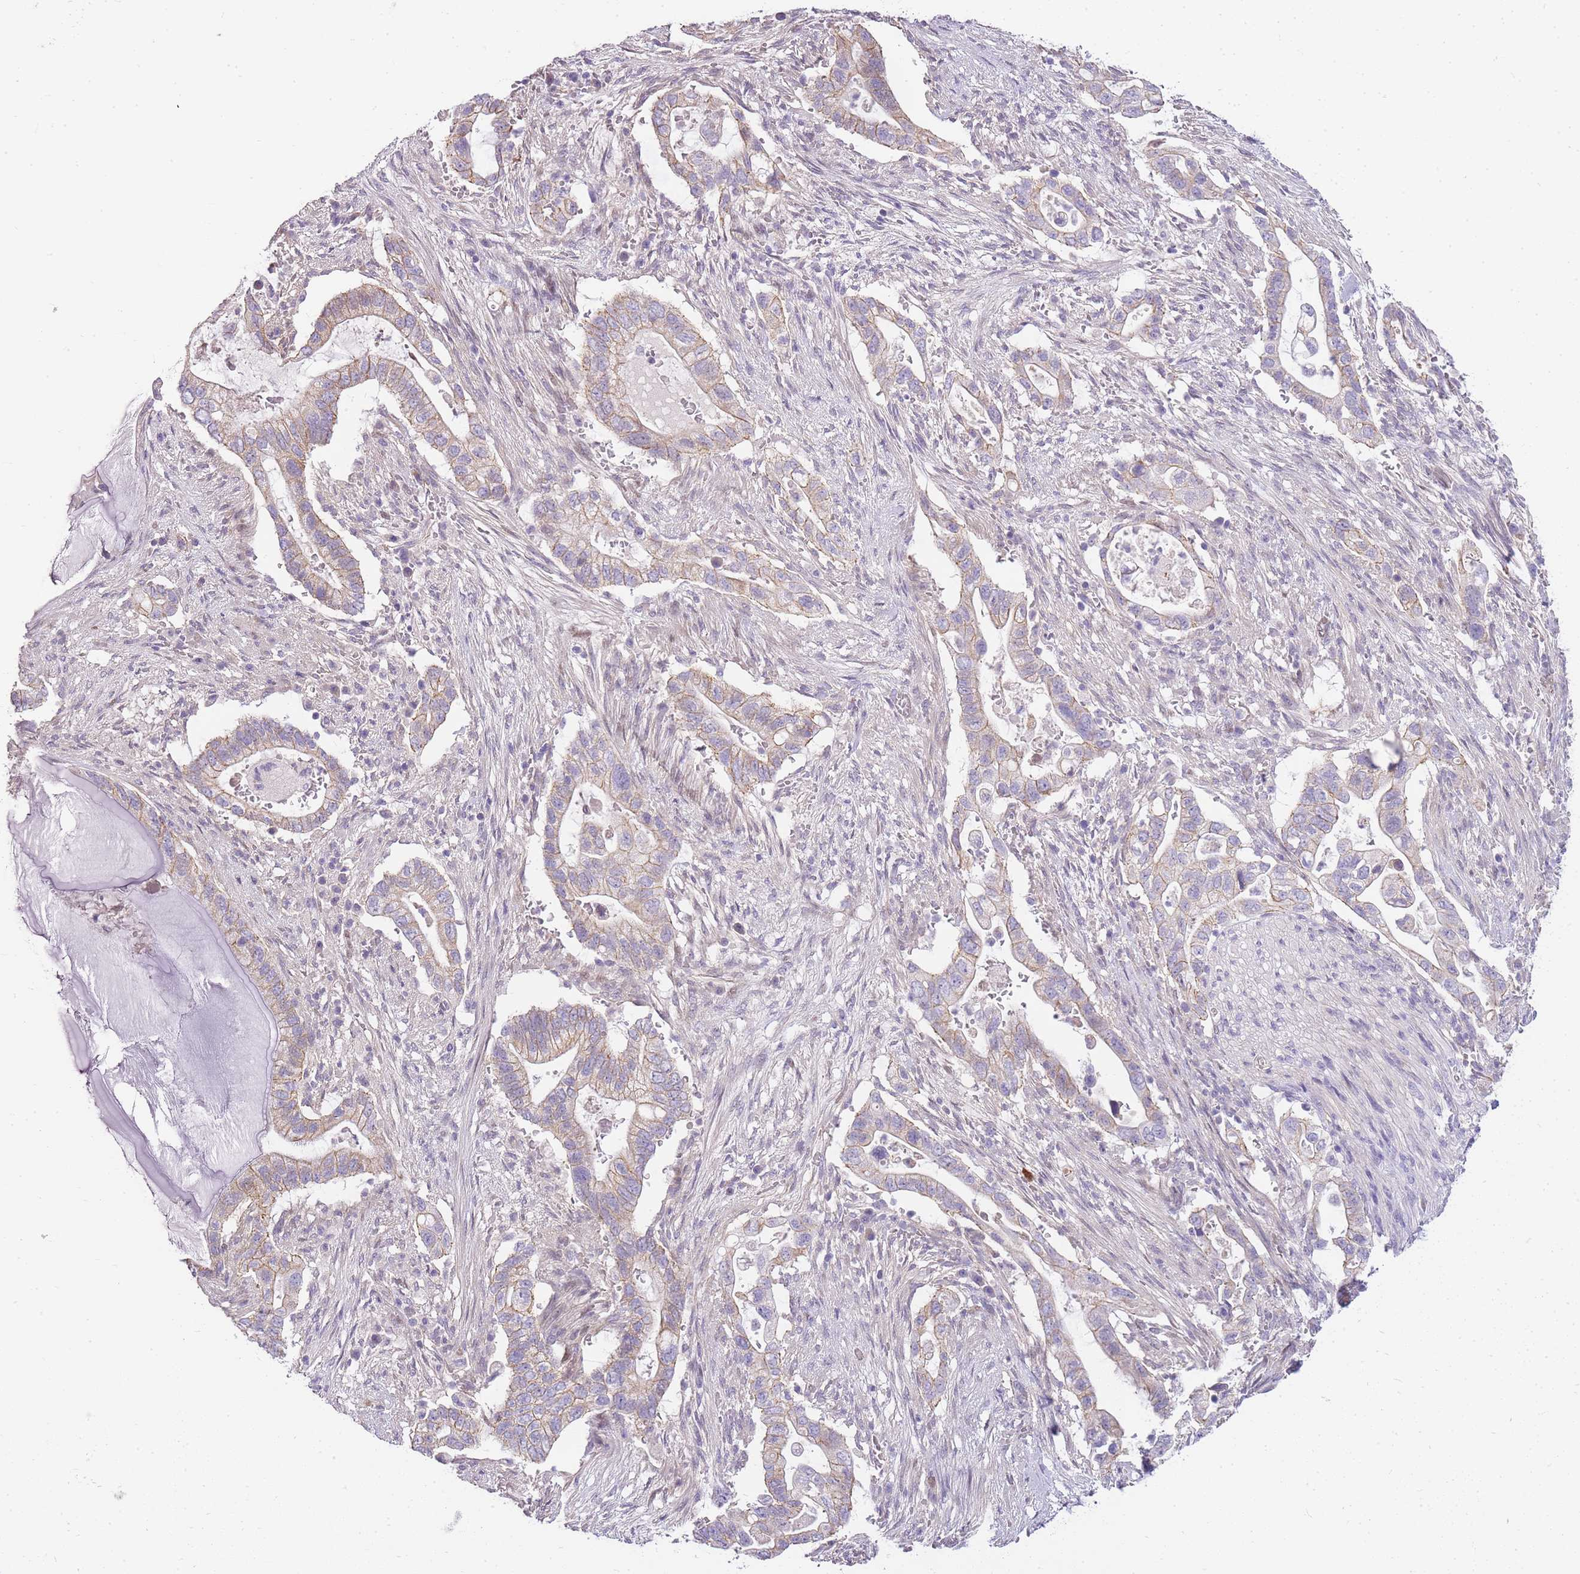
{"staining": {"intensity": "weak", "quantity": "25%-75%", "location": "cytoplasmic/membranous"}, "tissue": "pancreatic cancer", "cell_type": "Tumor cells", "image_type": "cancer", "snomed": [{"axis": "morphology", "description": "Adenocarcinoma, NOS"}, {"axis": "topography", "description": "Pancreas"}], "caption": "There is low levels of weak cytoplasmic/membranous positivity in tumor cells of pancreatic adenocarcinoma, as demonstrated by immunohistochemical staining (brown color).", "gene": "CLBA1", "patient": {"sex": "female", "age": 72}}